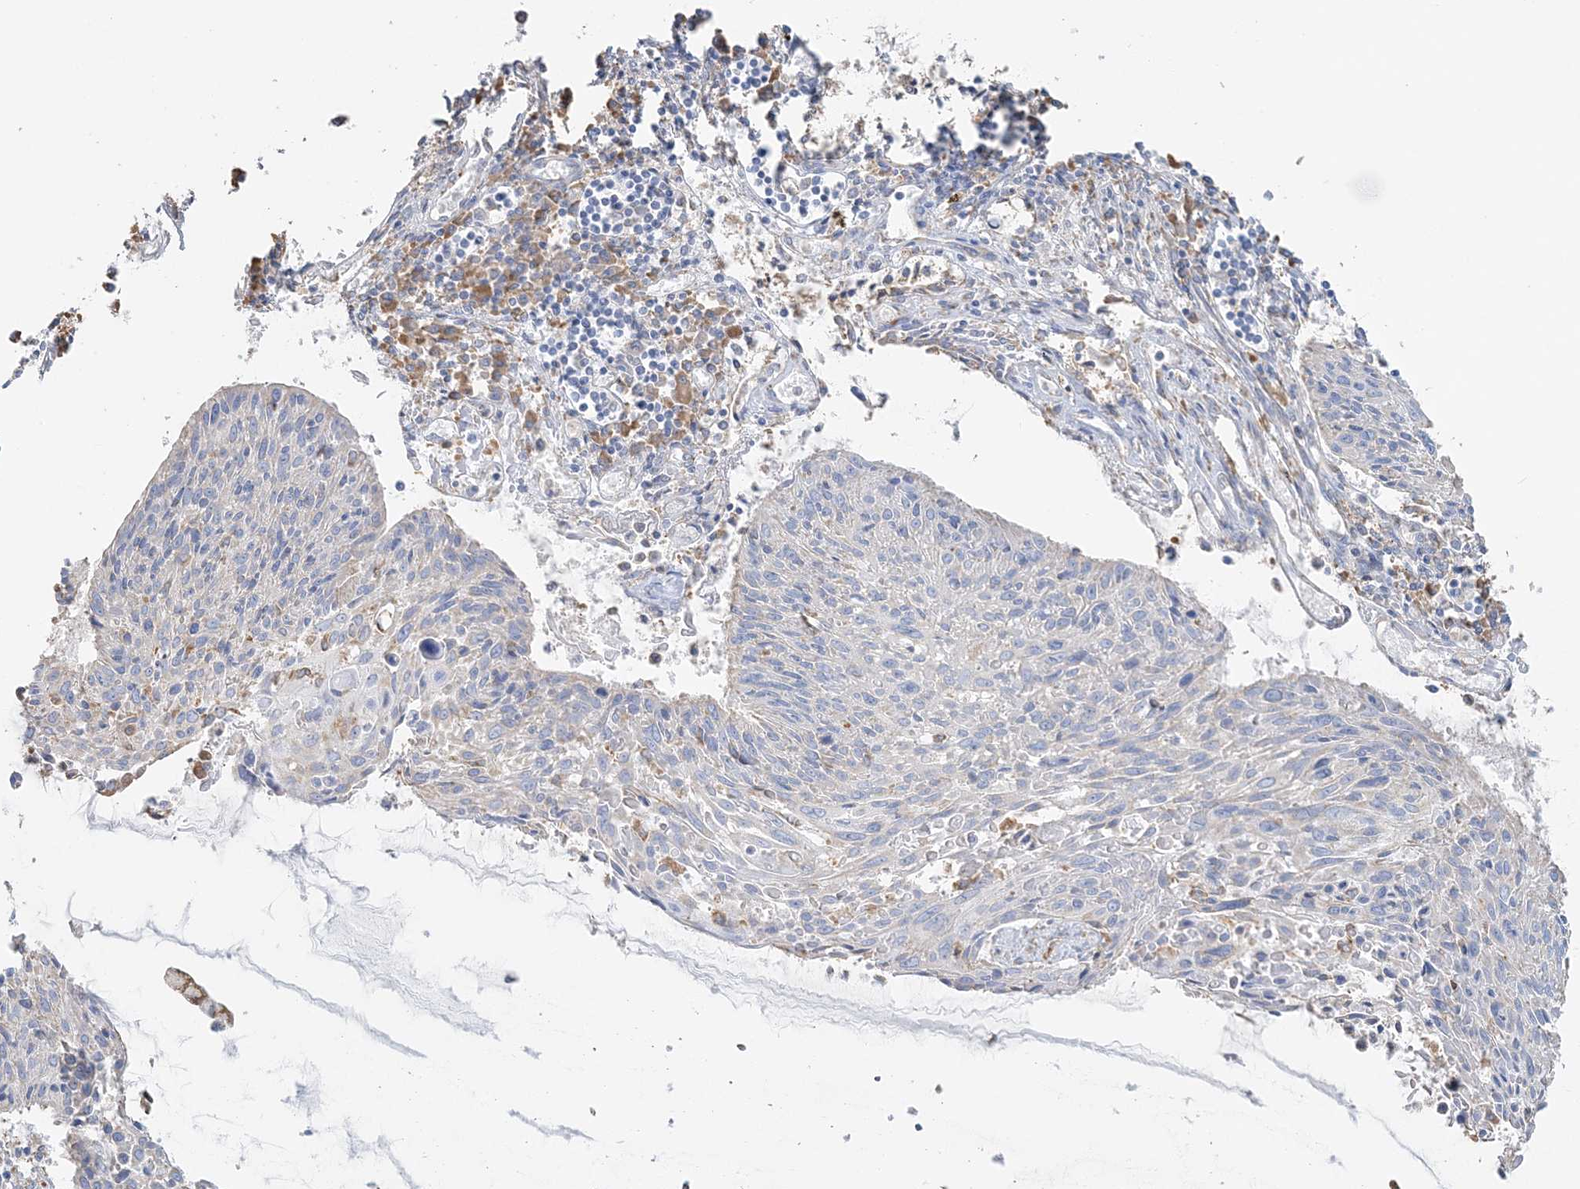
{"staining": {"intensity": "negative", "quantity": "none", "location": "none"}, "tissue": "cervical cancer", "cell_type": "Tumor cells", "image_type": "cancer", "snomed": [{"axis": "morphology", "description": "Squamous cell carcinoma, NOS"}, {"axis": "topography", "description": "Cervix"}], "caption": "A high-resolution image shows immunohistochemistry staining of cervical cancer, which exhibits no significant positivity in tumor cells.", "gene": "TBC1D5", "patient": {"sex": "female", "age": 51}}